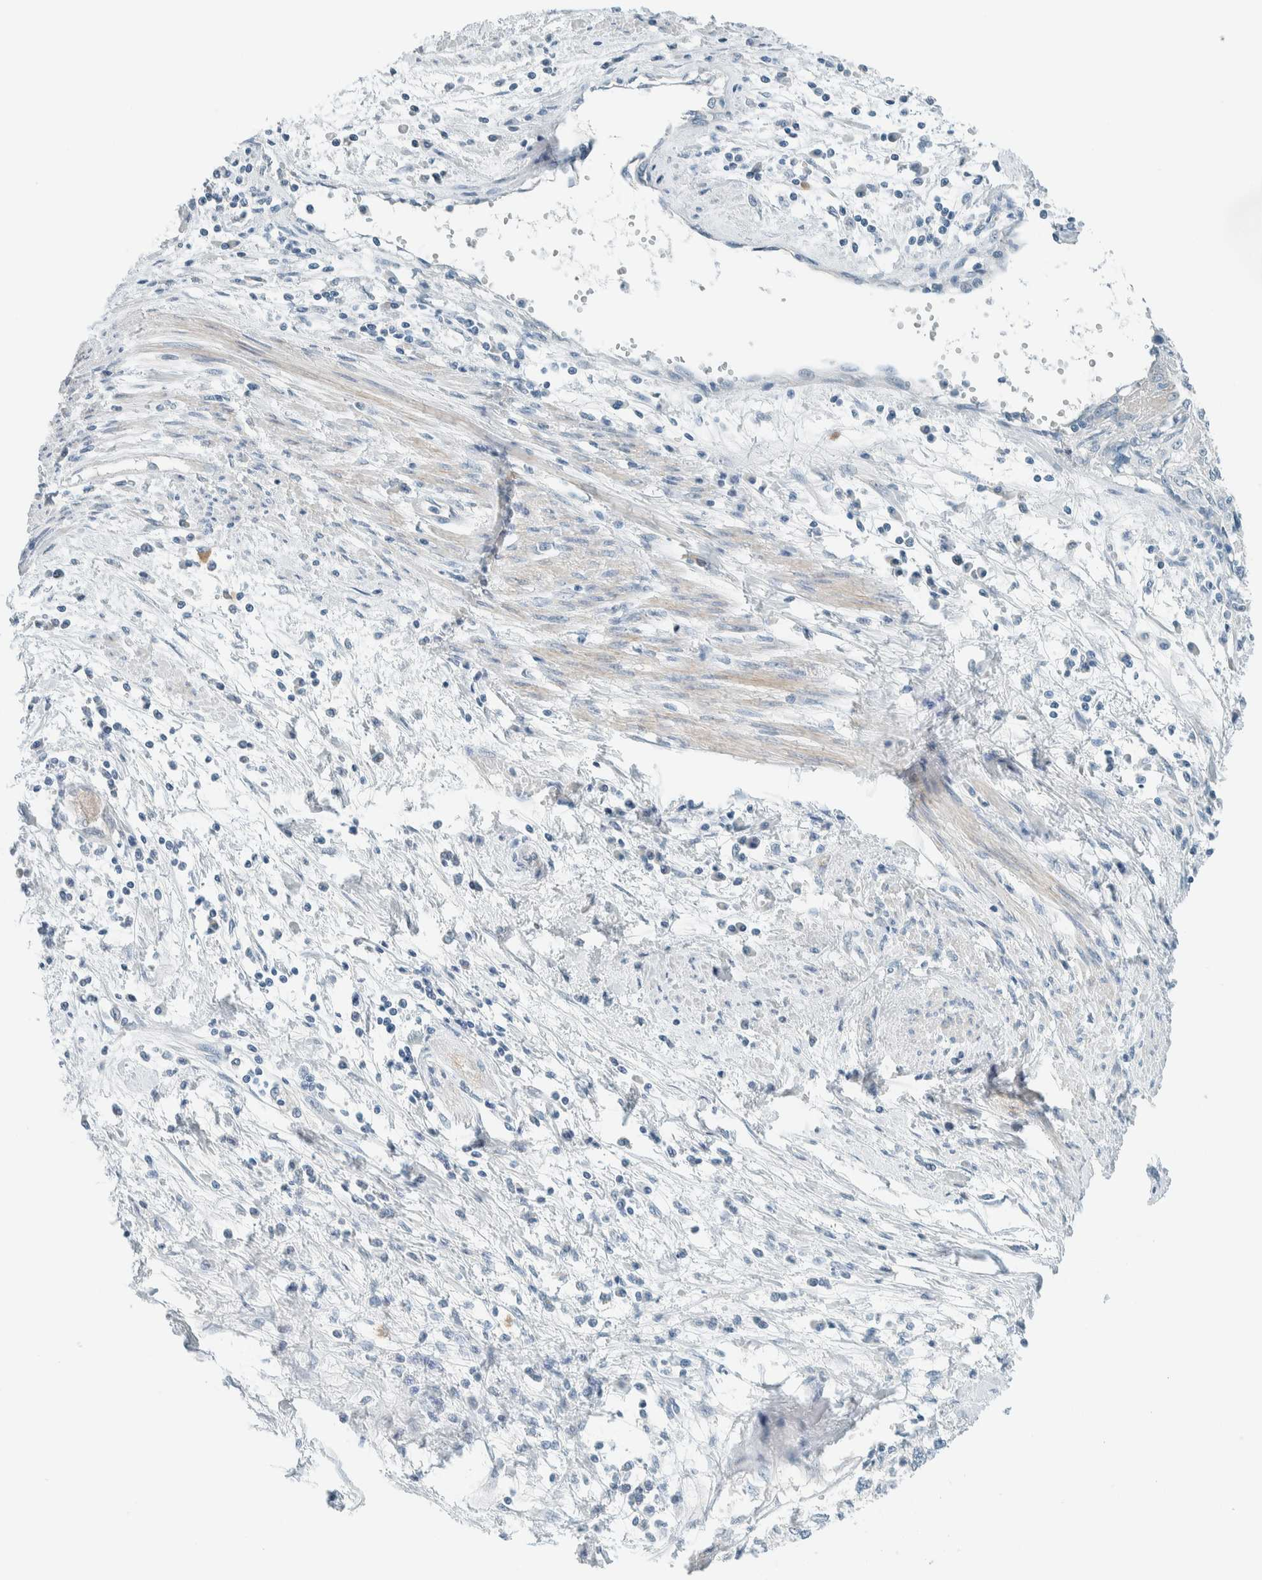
{"staining": {"intensity": "negative", "quantity": "none", "location": "none"}, "tissue": "cervical cancer", "cell_type": "Tumor cells", "image_type": "cancer", "snomed": [{"axis": "morphology", "description": "Squamous cell carcinoma, NOS"}, {"axis": "topography", "description": "Cervix"}], "caption": "Tumor cells show no significant positivity in cervical cancer. (Stains: DAB immunohistochemistry with hematoxylin counter stain, Microscopy: brightfield microscopy at high magnification).", "gene": "SLFN12", "patient": {"sex": "female", "age": 57}}